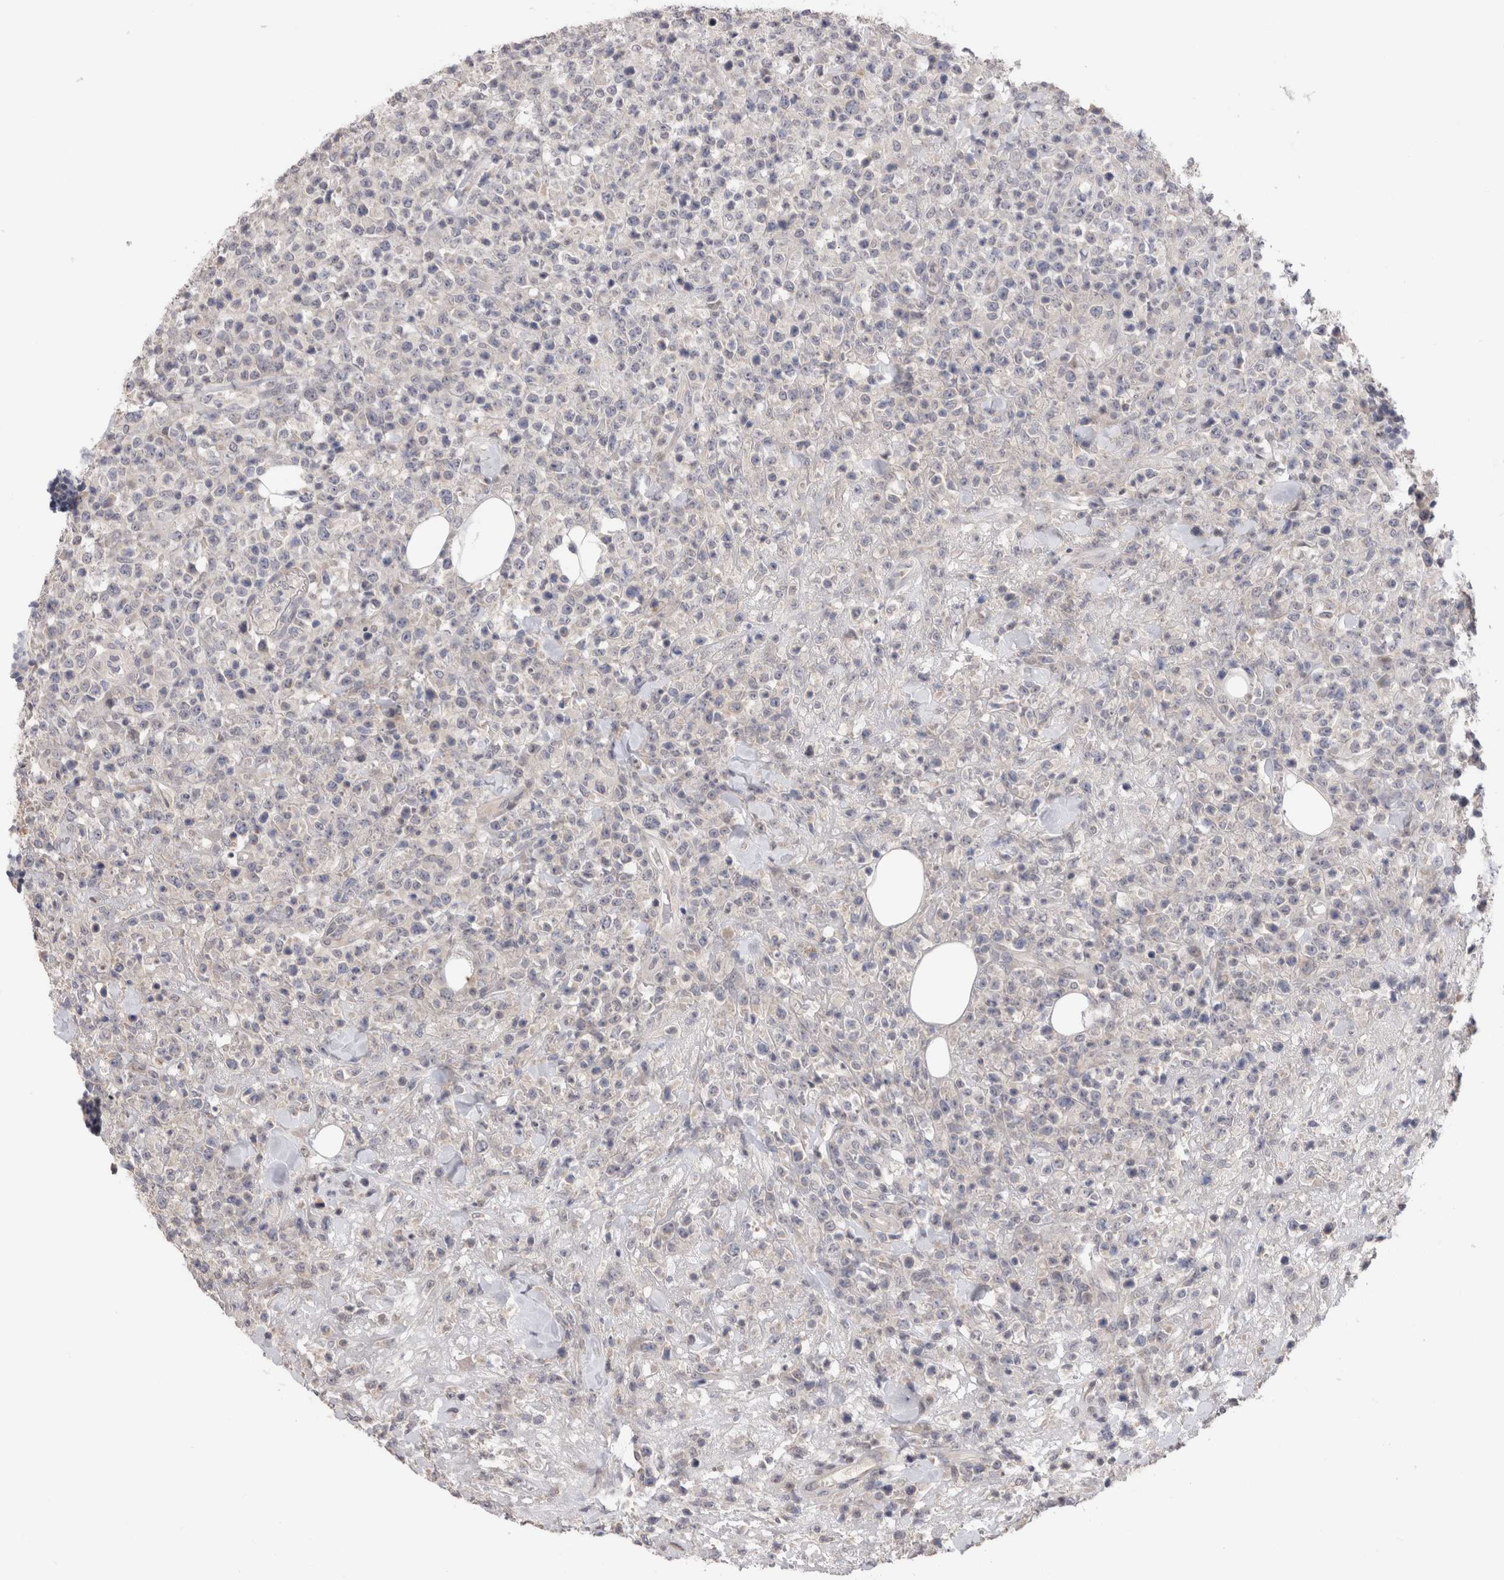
{"staining": {"intensity": "negative", "quantity": "none", "location": "none"}, "tissue": "lymphoma", "cell_type": "Tumor cells", "image_type": "cancer", "snomed": [{"axis": "morphology", "description": "Malignant lymphoma, non-Hodgkin's type, High grade"}, {"axis": "topography", "description": "Colon"}], "caption": "DAB (3,3'-diaminobenzidine) immunohistochemical staining of human malignant lymphoma, non-Hodgkin's type (high-grade) shows no significant positivity in tumor cells. (Immunohistochemistry (ihc), brightfield microscopy, high magnification).", "gene": "CRYBG1", "patient": {"sex": "female", "age": 53}}